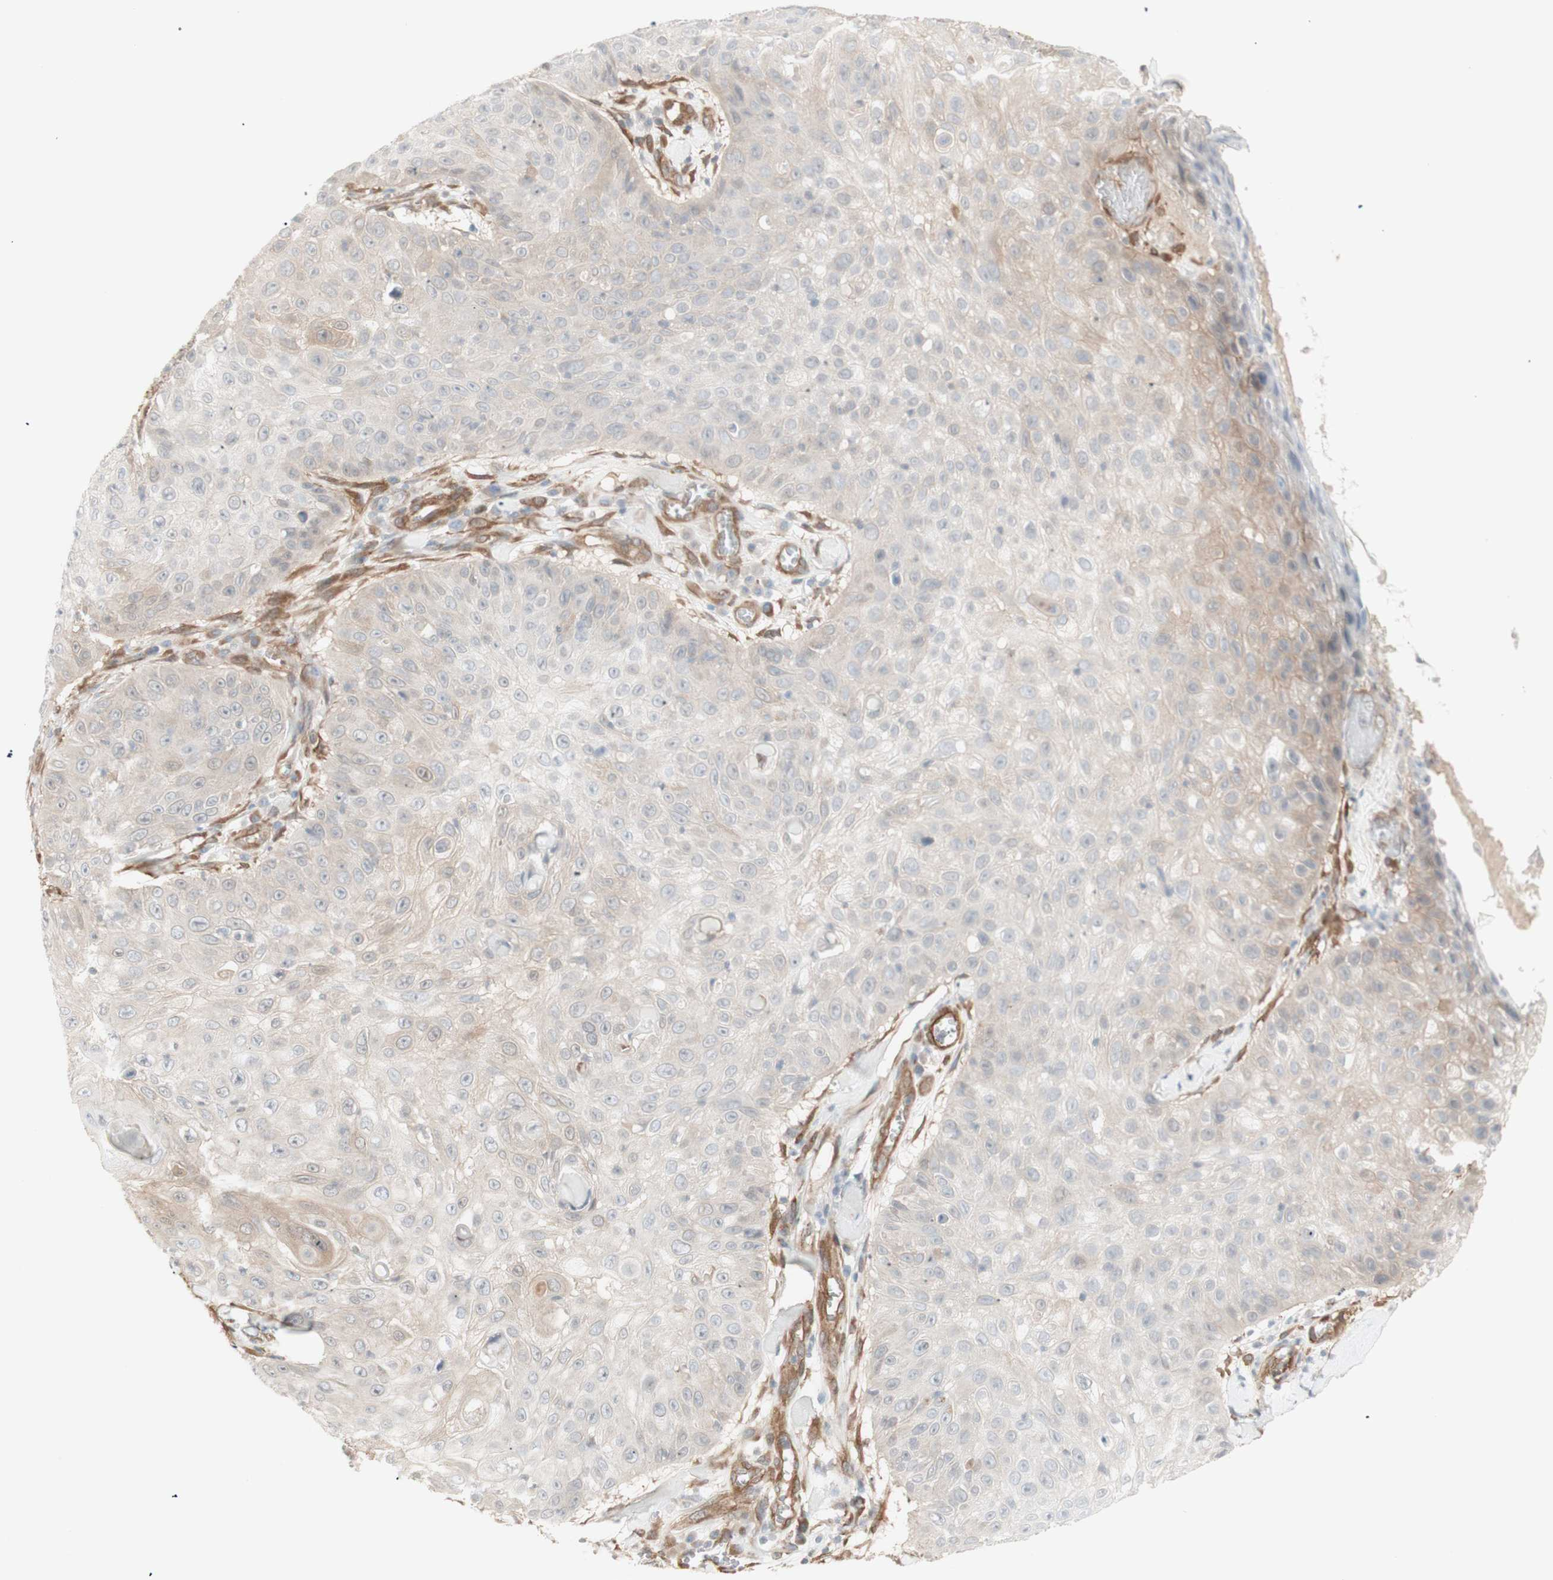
{"staining": {"intensity": "weak", "quantity": ">75%", "location": "cytoplasmic/membranous"}, "tissue": "skin cancer", "cell_type": "Tumor cells", "image_type": "cancer", "snomed": [{"axis": "morphology", "description": "Squamous cell carcinoma, NOS"}, {"axis": "topography", "description": "Skin"}], "caption": "Tumor cells display low levels of weak cytoplasmic/membranous expression in about >75% of cells in skin cancer (squamous cell carcinoma).", "gene": "CNN3", "patient": {"sex": "male", "age": 86}}